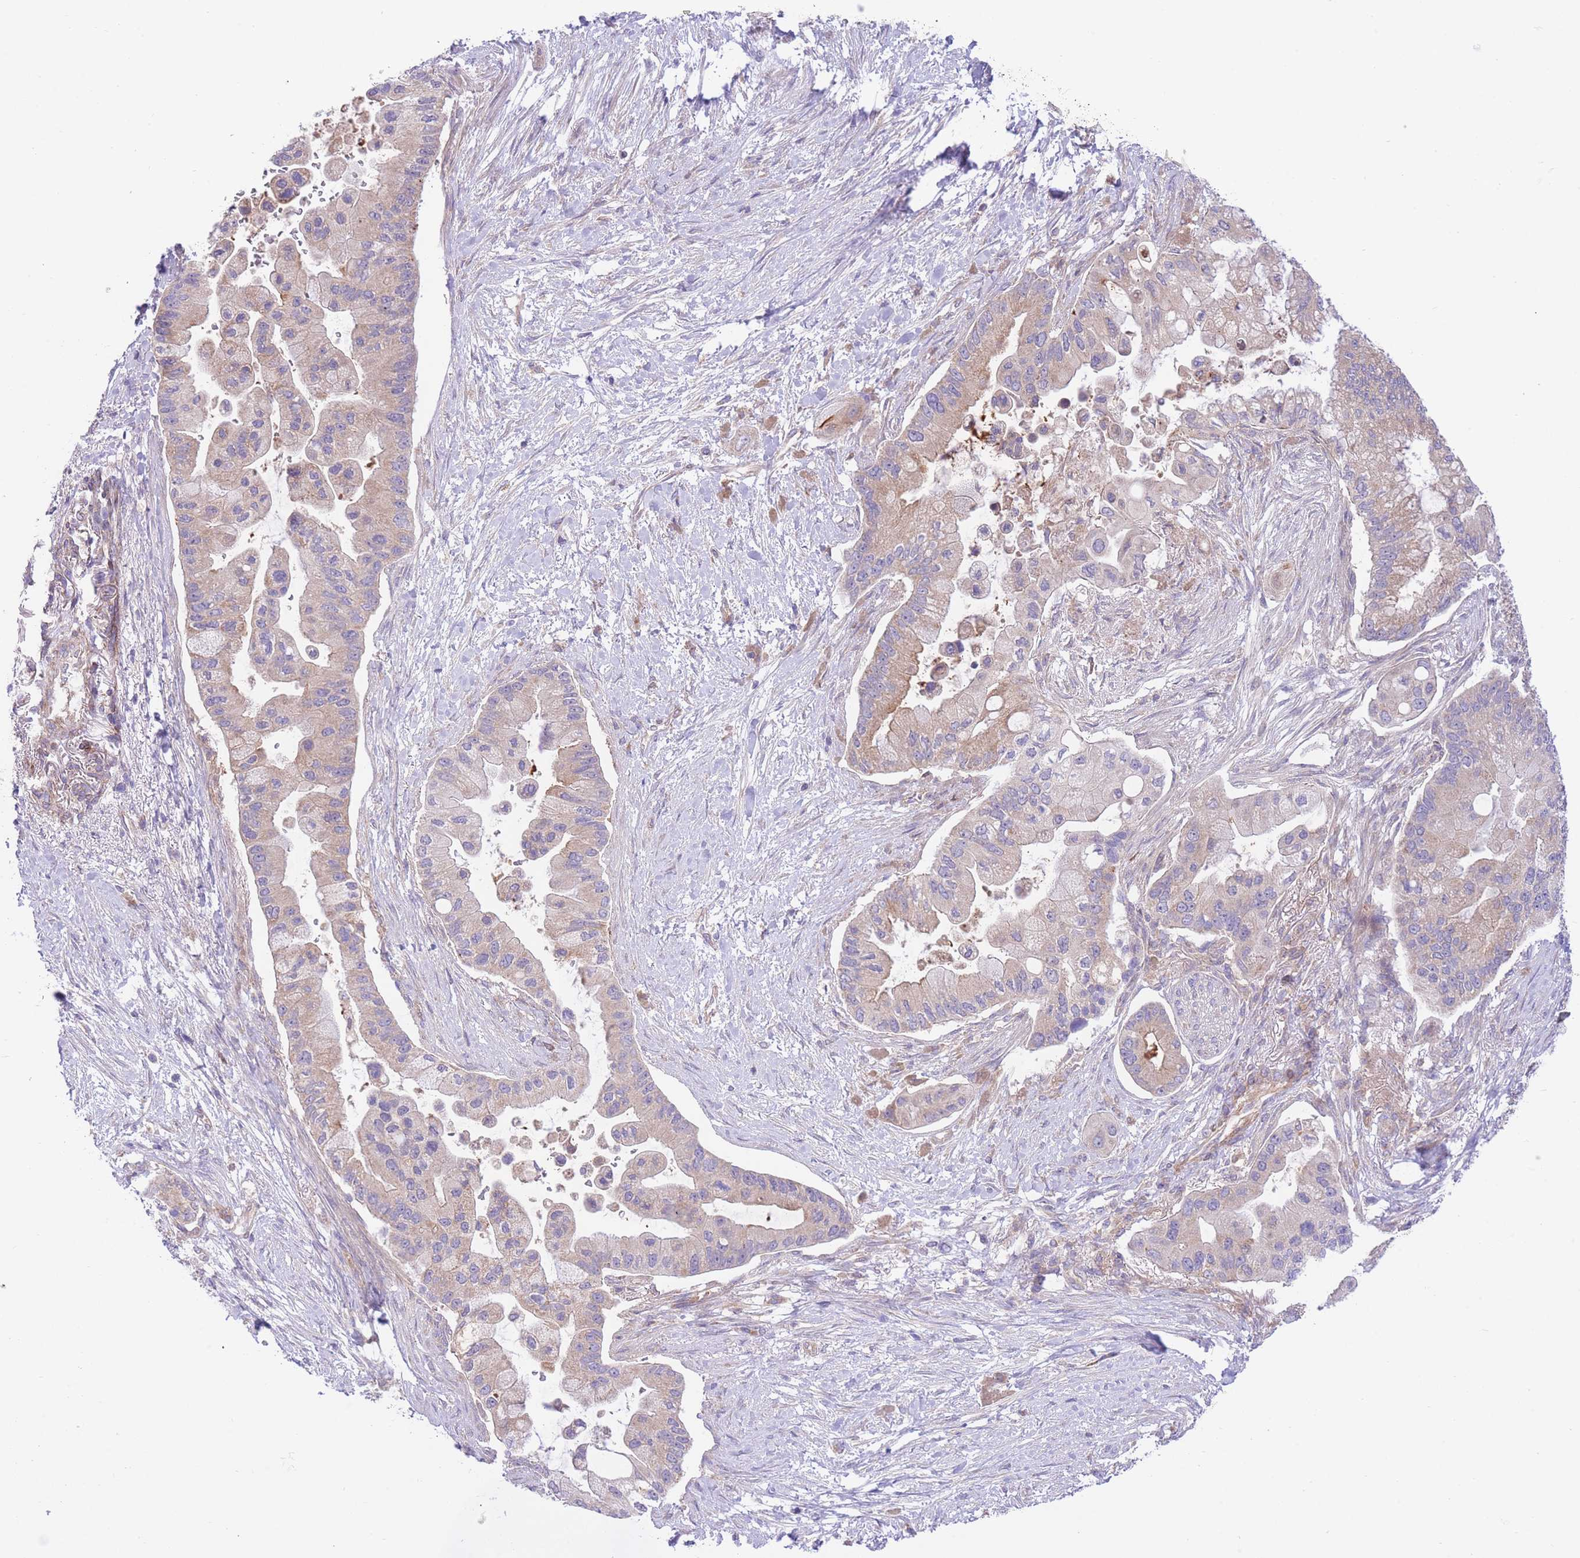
{"staining": {"intensity": "weak", "quantity": "25%-75%", "location": "cytoplasmic/membranous"}, "tissue": "pancreatic cancer", "cell_type": "Tumor cells", "image_type": "cancer", "snomed": [{"axis": "morphology", "description": "Adenocarcinoma, NOS"}, {"axis": "topography", "description": "Pancreas"}], "caption": "DAB (3,3'-diaminobenzidine) immunohistochemical staining of pancreatic cancer displays weak cytoplasmic/membranous protein staining in approximately 25%-75% of tumor cells.", "gene": "CHAC1", "patient": {"sex": "male", "age": 57}}